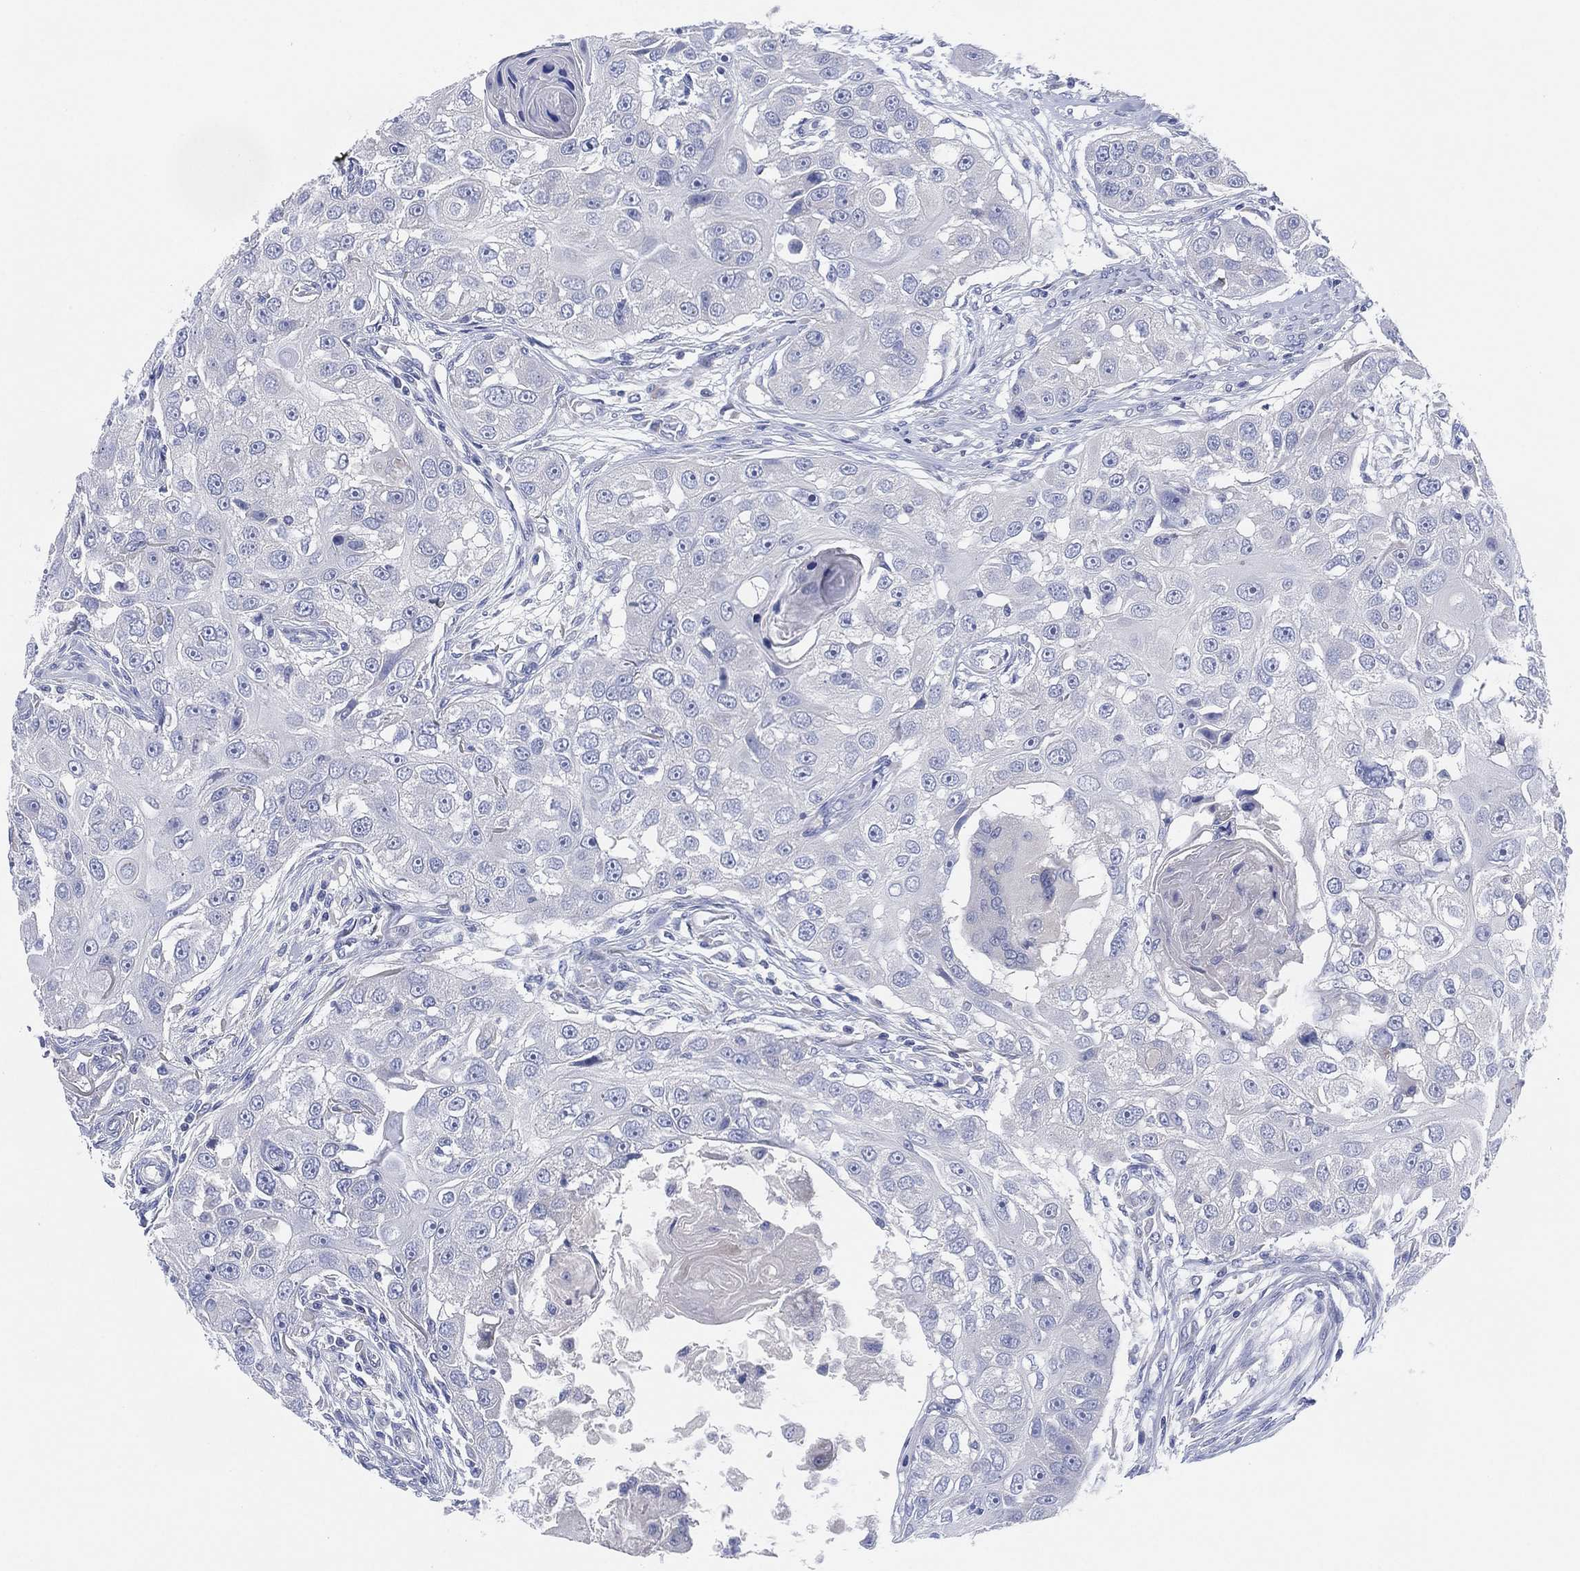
{"staining": {"intensity": "negative", "quantity": "none", "location": "none"}, "tissue": "head and neck cancer", "cell_type": "Tumor cells", "image_type": "cancer", "snomed": [{"axis": "morphology", "description": "Squamous cell carcinoma, NOS"}, {"axis": "topography", "description": "Head-Neck"}], "caption": "This is an IHC micrograph of human squamous cell carcinoma (head and neck). There is no staining in tumor cells.", "gene": "ADAD2", "patient": {"sex": "male", "age": 51}}